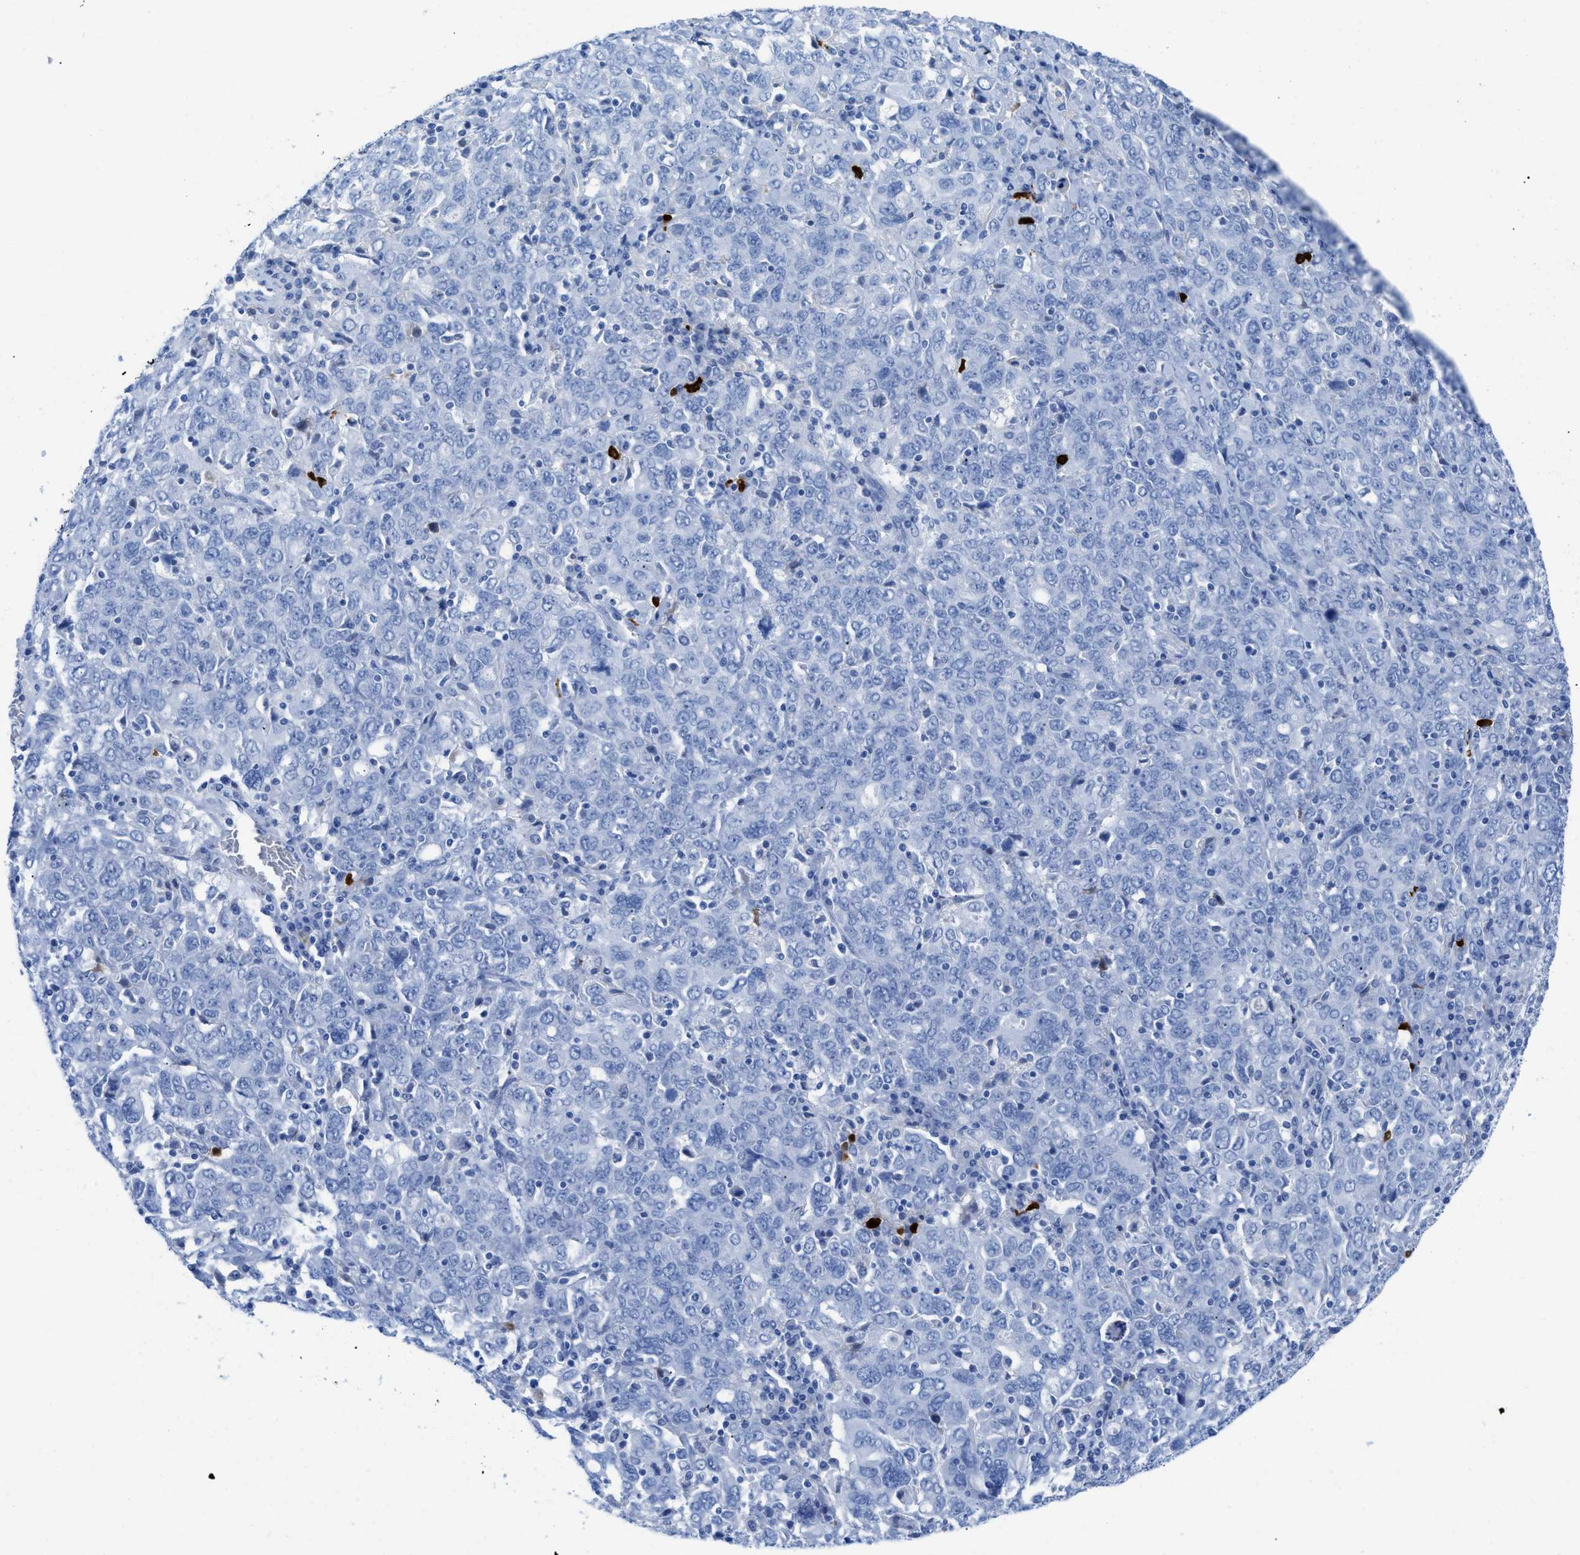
{"staining": {"intensity": "negative", "quantity": "none", "location": "none"}, "tissue": "ovarian cancer", "cell_type": "Tumor cells", "image_type": "cancer", "snomed": [{"axis": "morphology", "description": "Carcinoma, endometroid"}, {"axis": "topography", "description": "Ovary"}], "caption": "This is an IHC histopathology image of human ovarian cancer (endometroid carcinoma). There is no staining in tumor cells.", "gene": "TCL1A", "patient": {"sex": "female", "age": 62}}